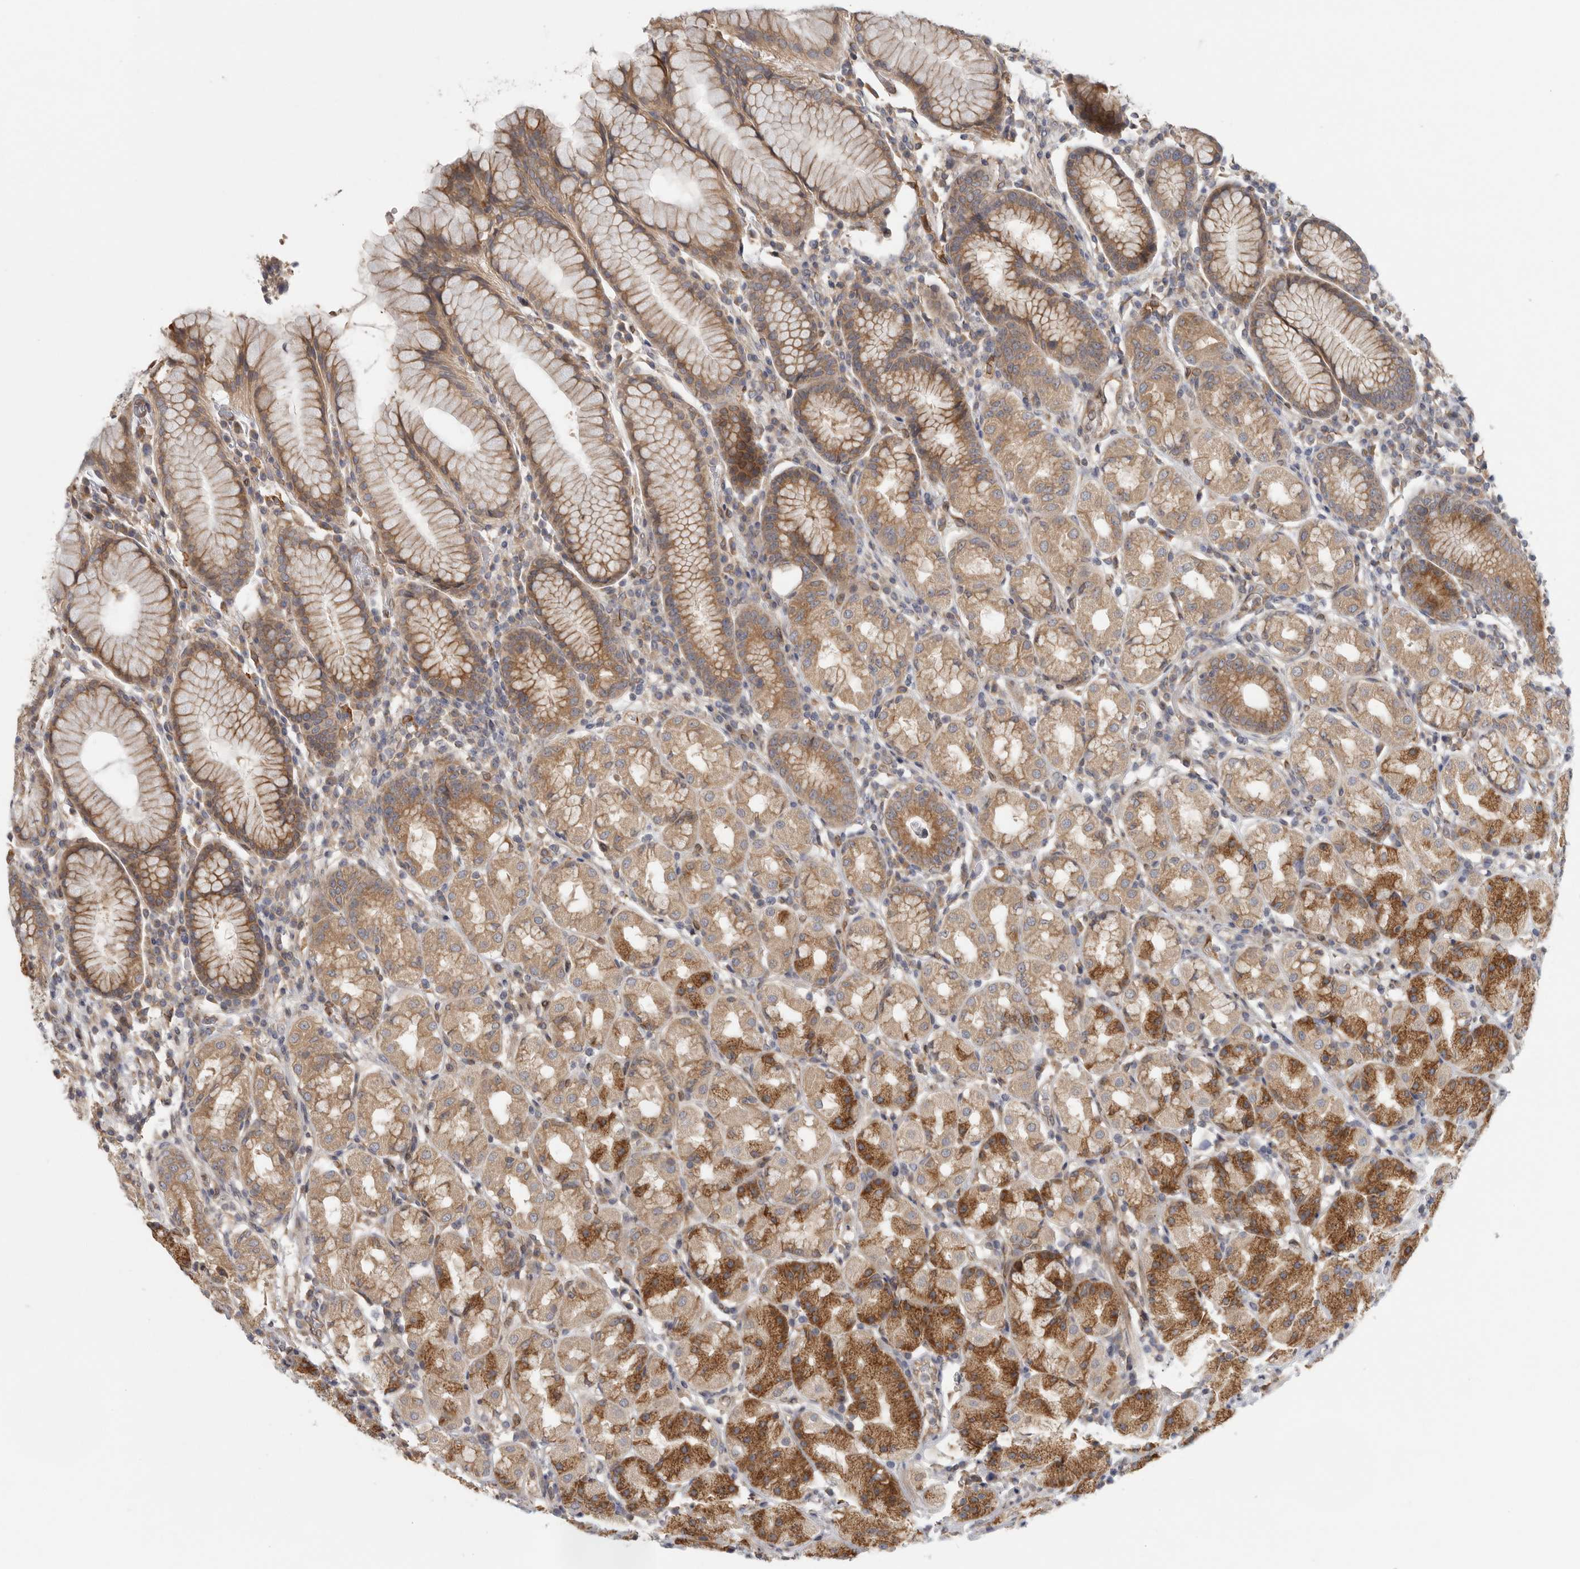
{"staining": {"intensity": "moderate", "quantity": ">75%", "location": "cytoplasmic/membranous"}, "tissue": "stomach", "cell_type": "Glandular cells", "image_type": "normal", "snomed": [{"axis": "morphology", "description": "Normal tissue, NOS"}, {"axis": "topography", "description": "Stomach, lower"}], "caption": "Immunohistochemical staining of normal stomach shows >75% levels of moderate cytoplasmic/membranous protein positivity in approximately >75% of glandular cells. (DAB (3,3'-diaminobenzidine) IHC with brightfield microscopy, high magnification).", "gene": "BCAP29", "patient": {"sex": "female", "age": 56}}